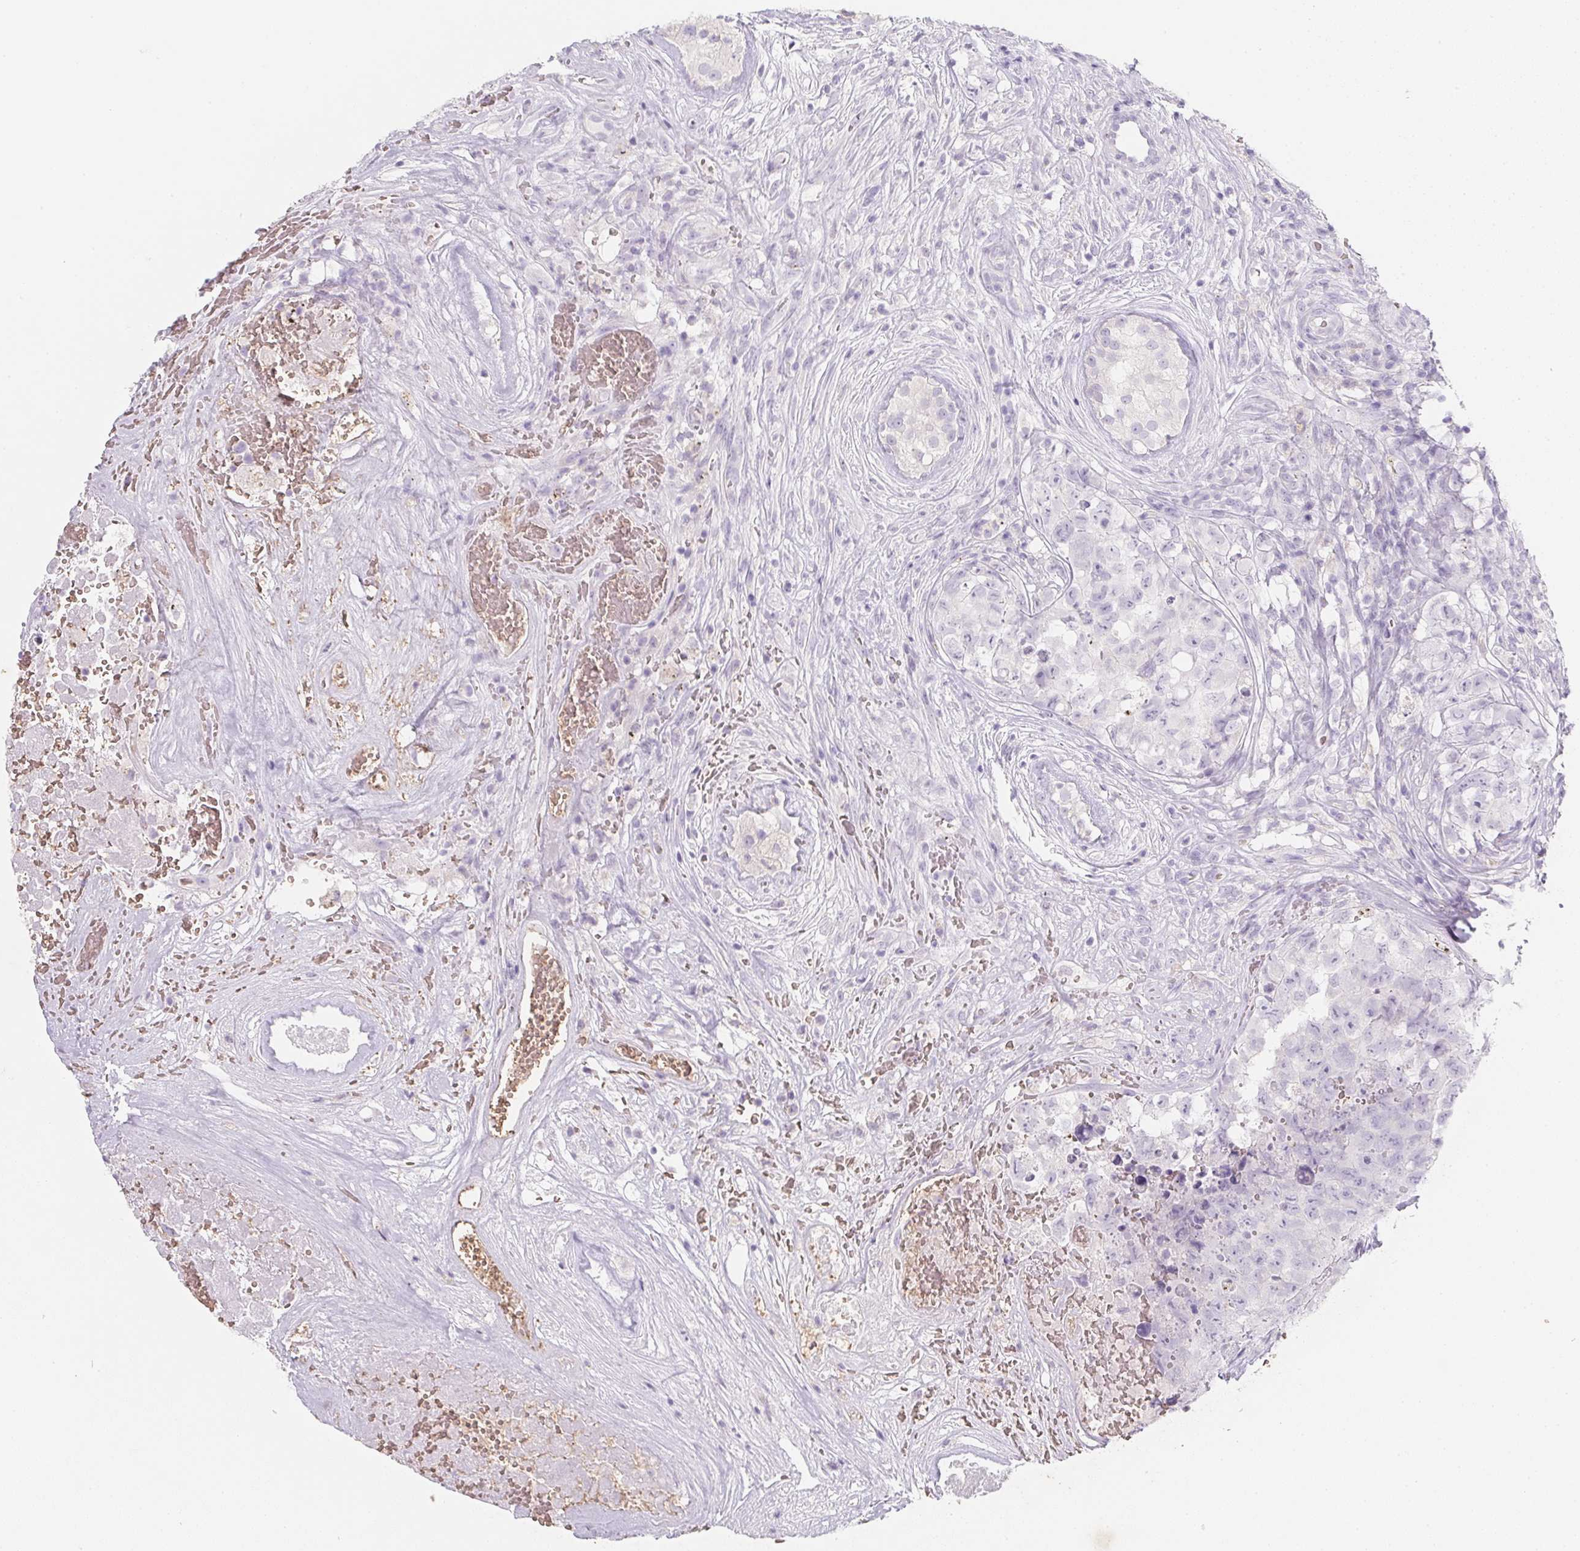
{"staining": {"intensity": "negative", "quantity": "none", "location": "none"}, "tissue": "testis cancer", "cell_type": "Tumor cells", "image_type": "cancer", "snomed": [{"axis": "morphology", "description": "Carcinoma, Embryonal, NOS"}, {"axis": "topography", "description": "Testis"}], "caption": "Histopathology image shows no protein staining in tumor cells of testis cancer (embryonal carcinoma) tissue.", "gene": "DCD", "patient": {"sex": "male", "age": 18}}